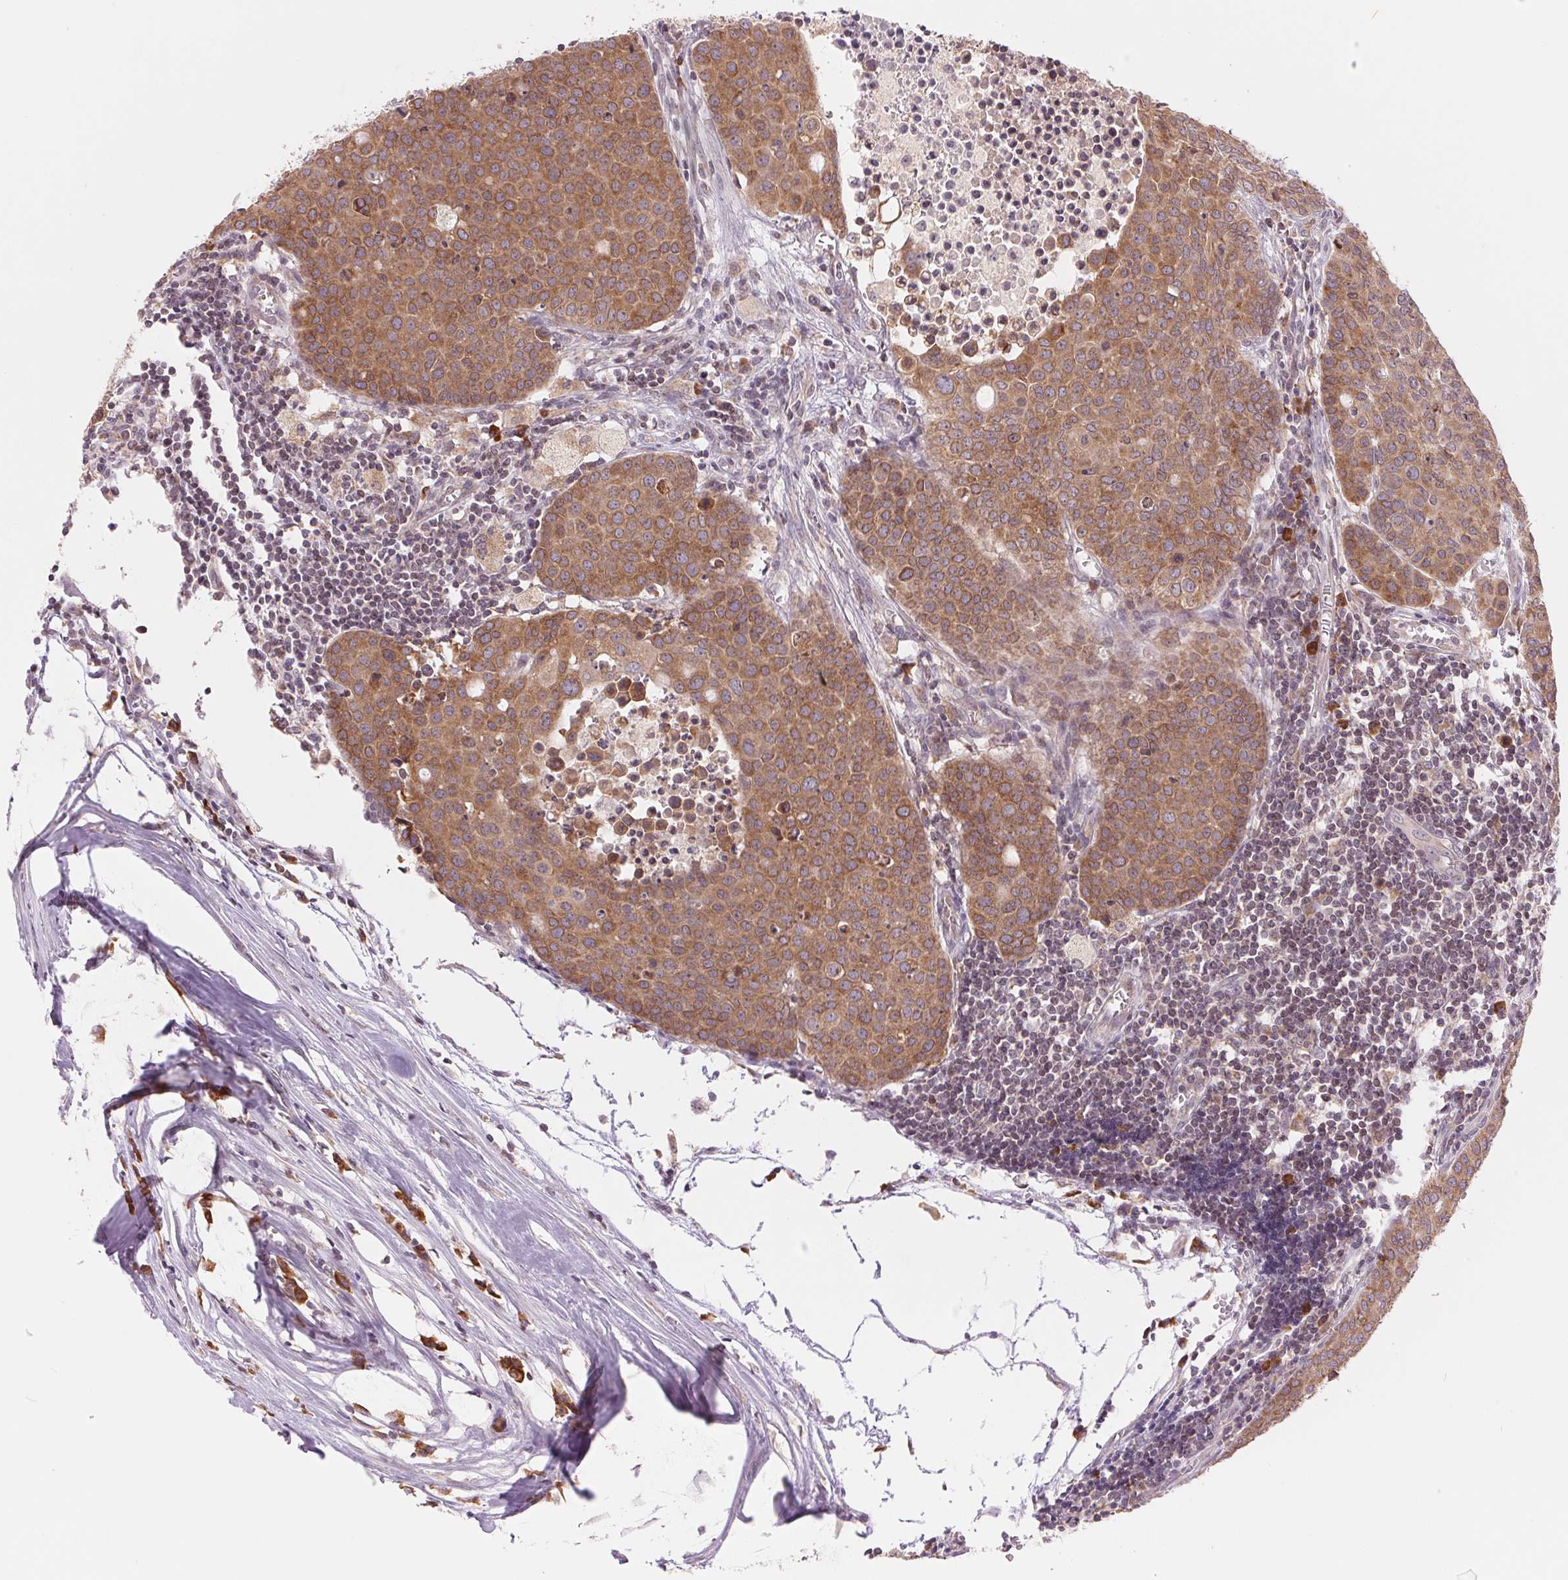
{"staining": {"intensity": "moderate", "quantity": ">75%", "location": "cytoplasmic/membranous"}, "tissue": "carcinoid", "cell_type": "Tumor cells", "image_type": "cancer", "snomed": [{"axis": "morphology", "description": "Carcinoid, malignant, NOS"}, {"axis": "topography", "description": "Colon"}], "caption": "This is an image of immunohistochemistry (IHC) staining of malignant carcinoid, which shows moderate staining in the cytoplasmic/membranous of tumor cells.", "gene": "TECR", "patient": {"sex": "male", "age": 81}}